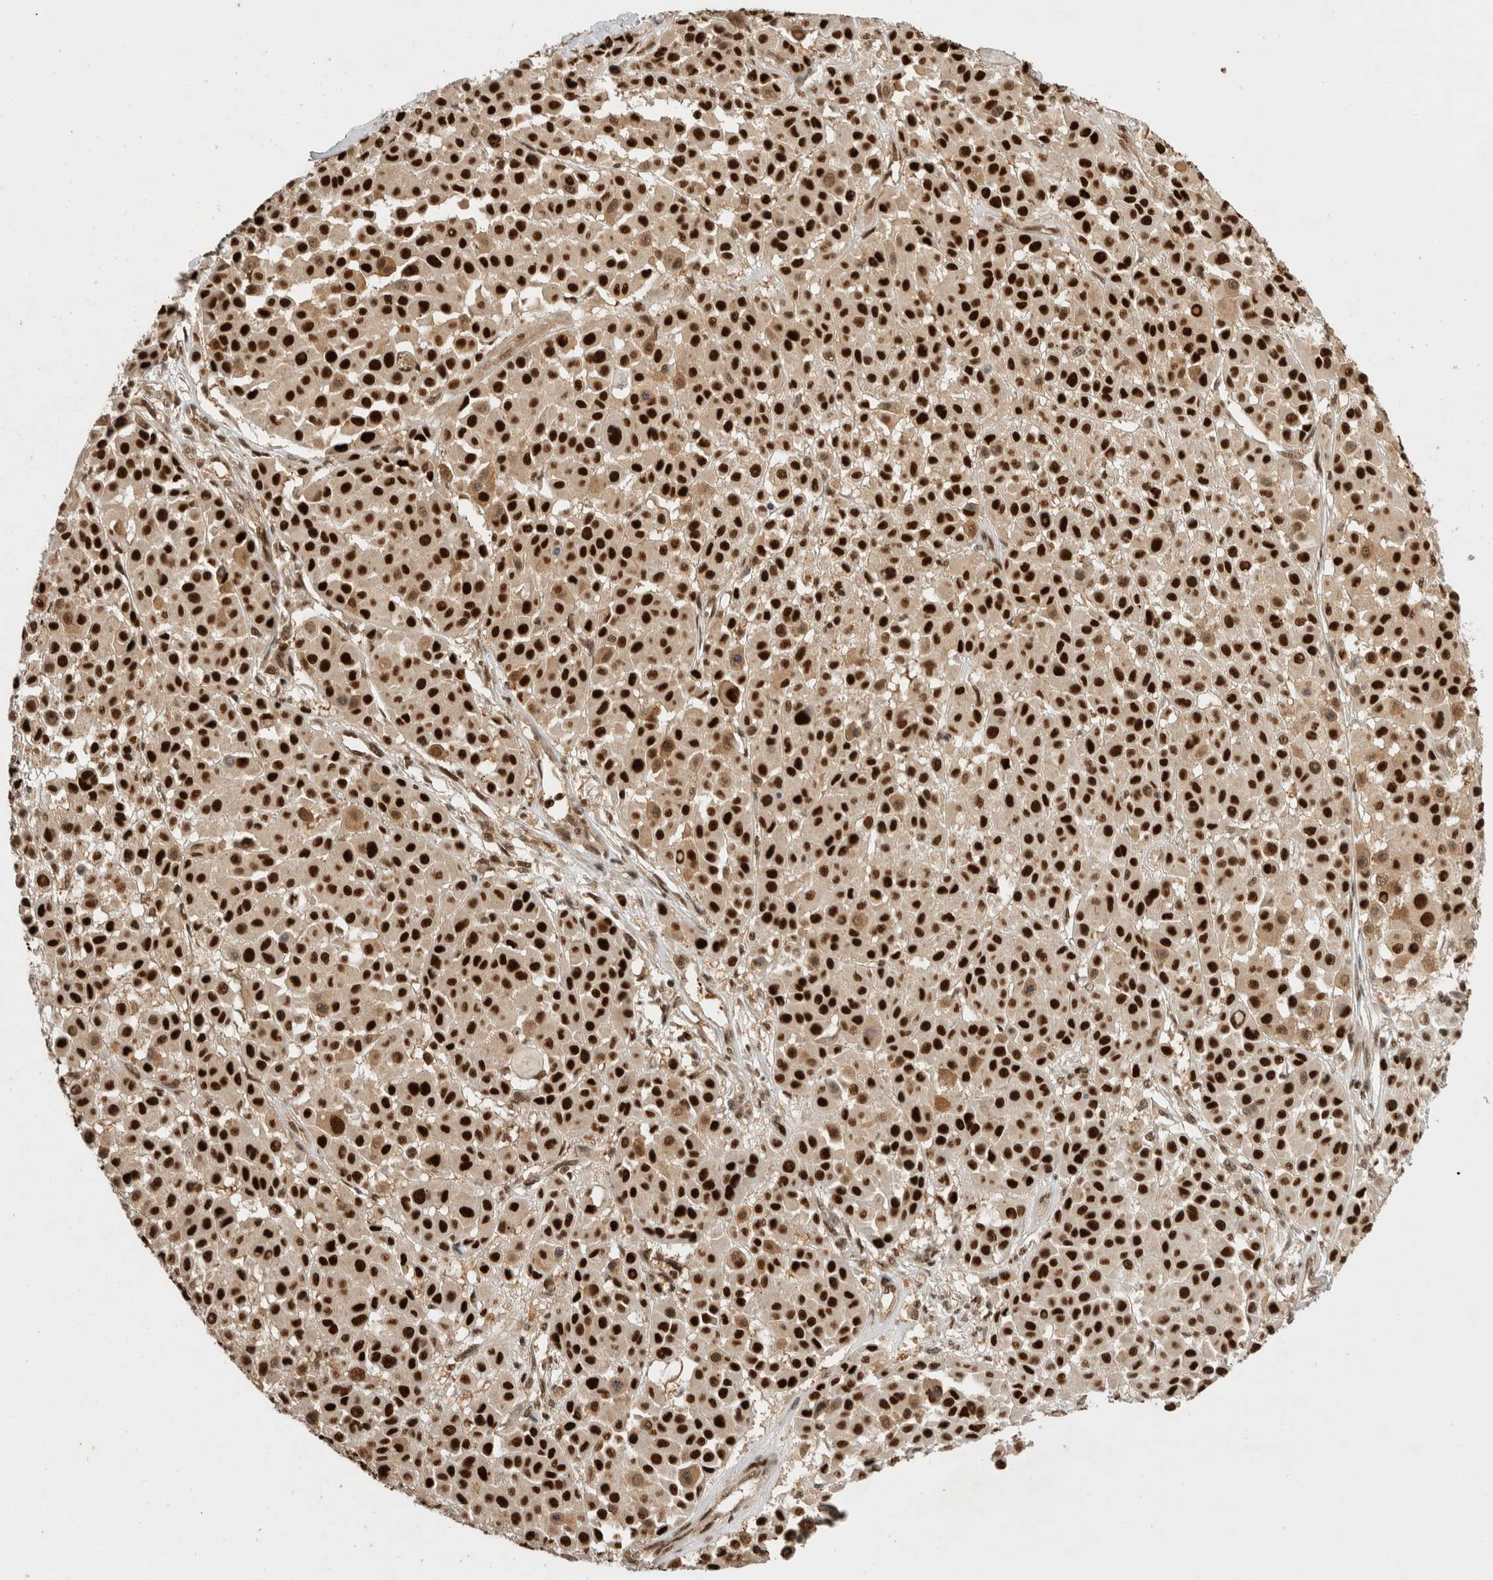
{"staining": {"intensity": "strong", "quantity": ">75%", "location": "nuclear"}, "tissue": "melanoma", "cell_type": "Tumor cells", "image_type": "cancer", "snomed": [{"axis": "morphology", "description": "Malignant melanoma, Metastatic site"}, {"axis": "topography", "description": "Soft tissue"}], "caption": "Protein analysis of melanoma tissue displays strong nuclear positivity in about >75% of tumor cells. (brown staining indicates protein expression, while blue staining denotes nuclei).", "gene": "SNRNP40", "patient": {"sex": "male", "age": 41}}